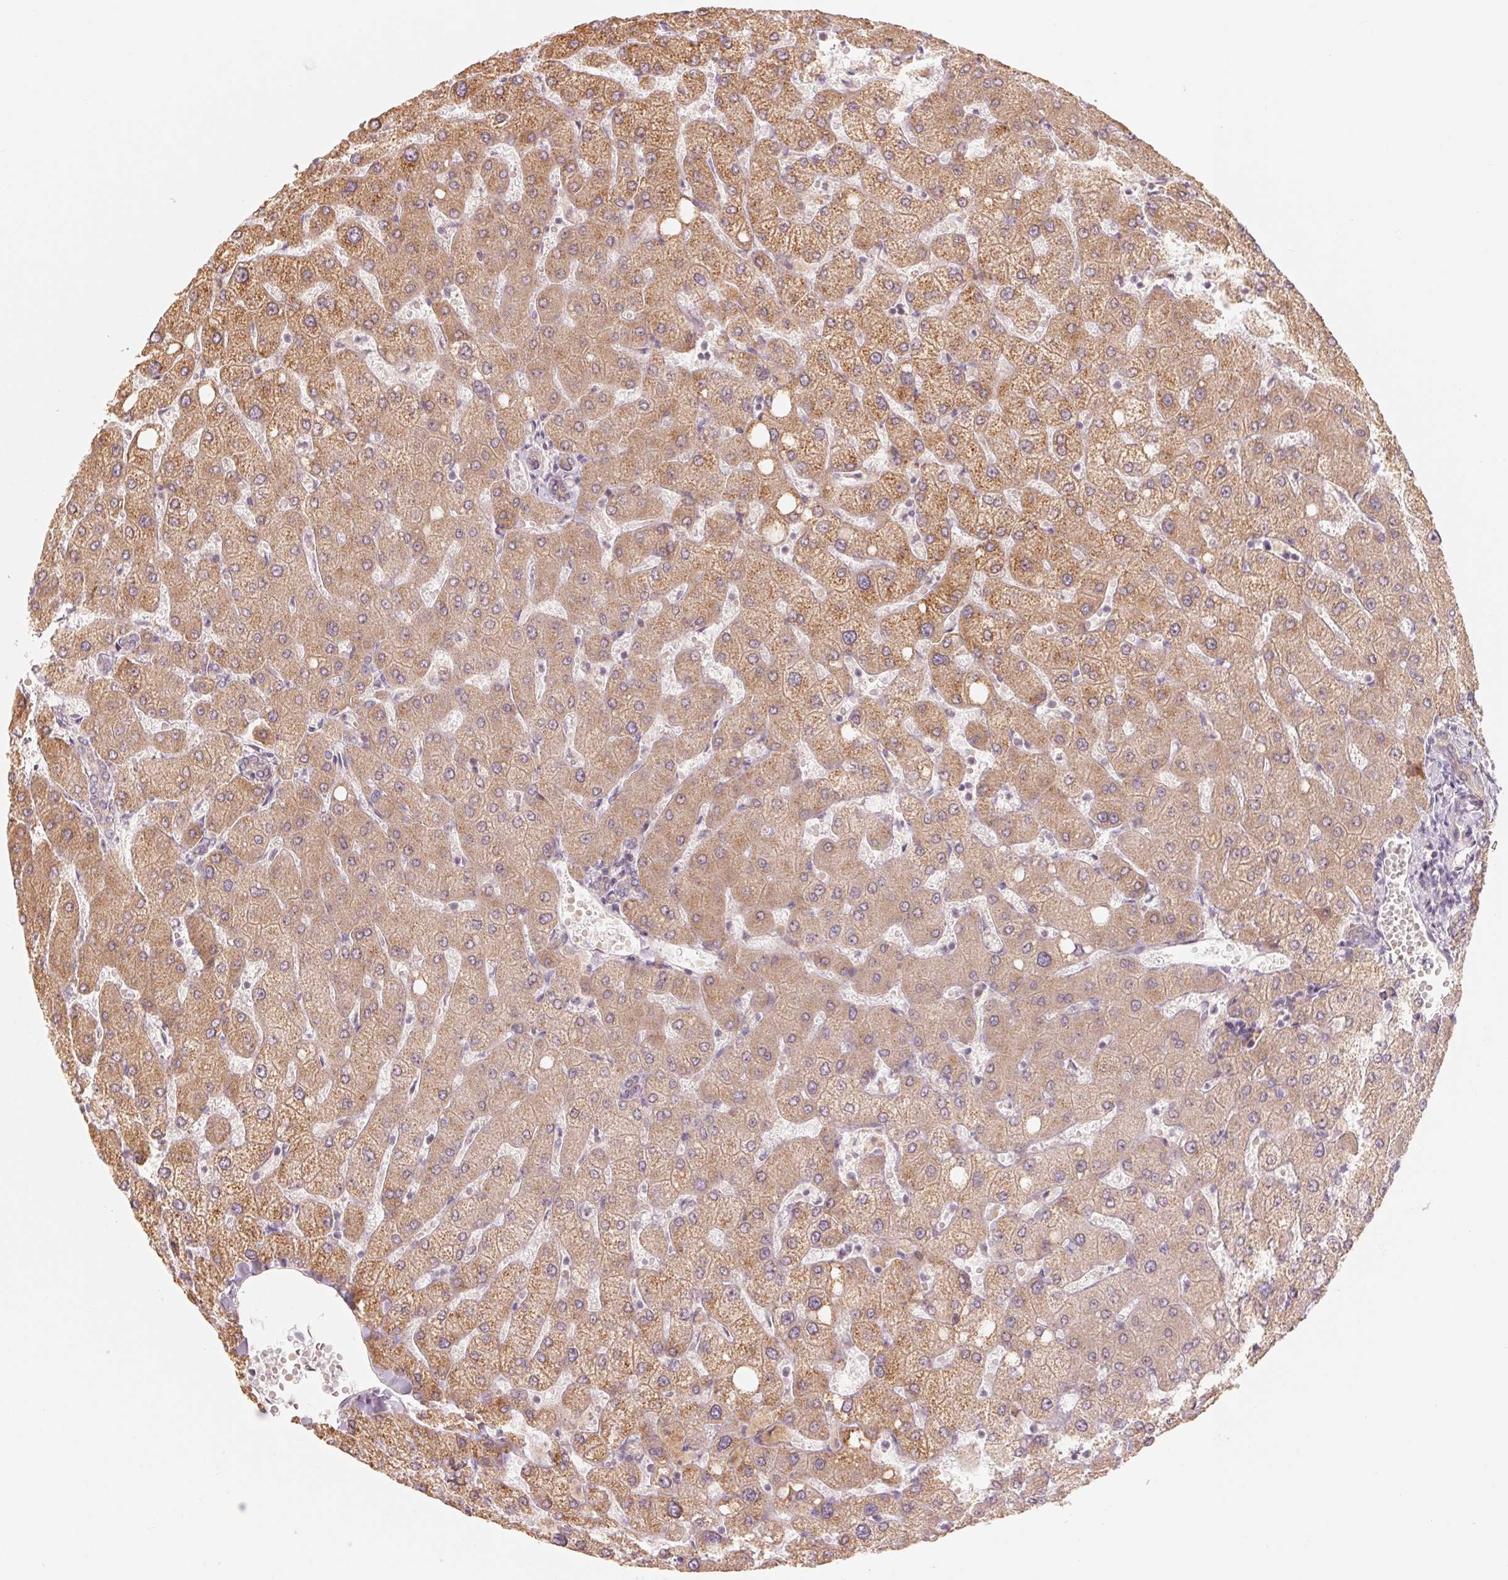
{"staining": {"intensity": "weak", "quantity": "25%-75%", "location": "cytoplasmic/membranous"}, "tissue": "liver", "cell_type": "Cholangiocytes", "image_type": "normal", "snomed": [{"axis": "morphology", "description": "Normal tissue, NOS"}, {"axis": "topography", "description": "Liver"}], "caption": "Liver stained with IHC displays weak cytoplasmic/membranous positivity in approximately 25%-75% of cholangiocytes.", "gene": "DENND2C", "patient": {"sex": "female", "age": 54}}